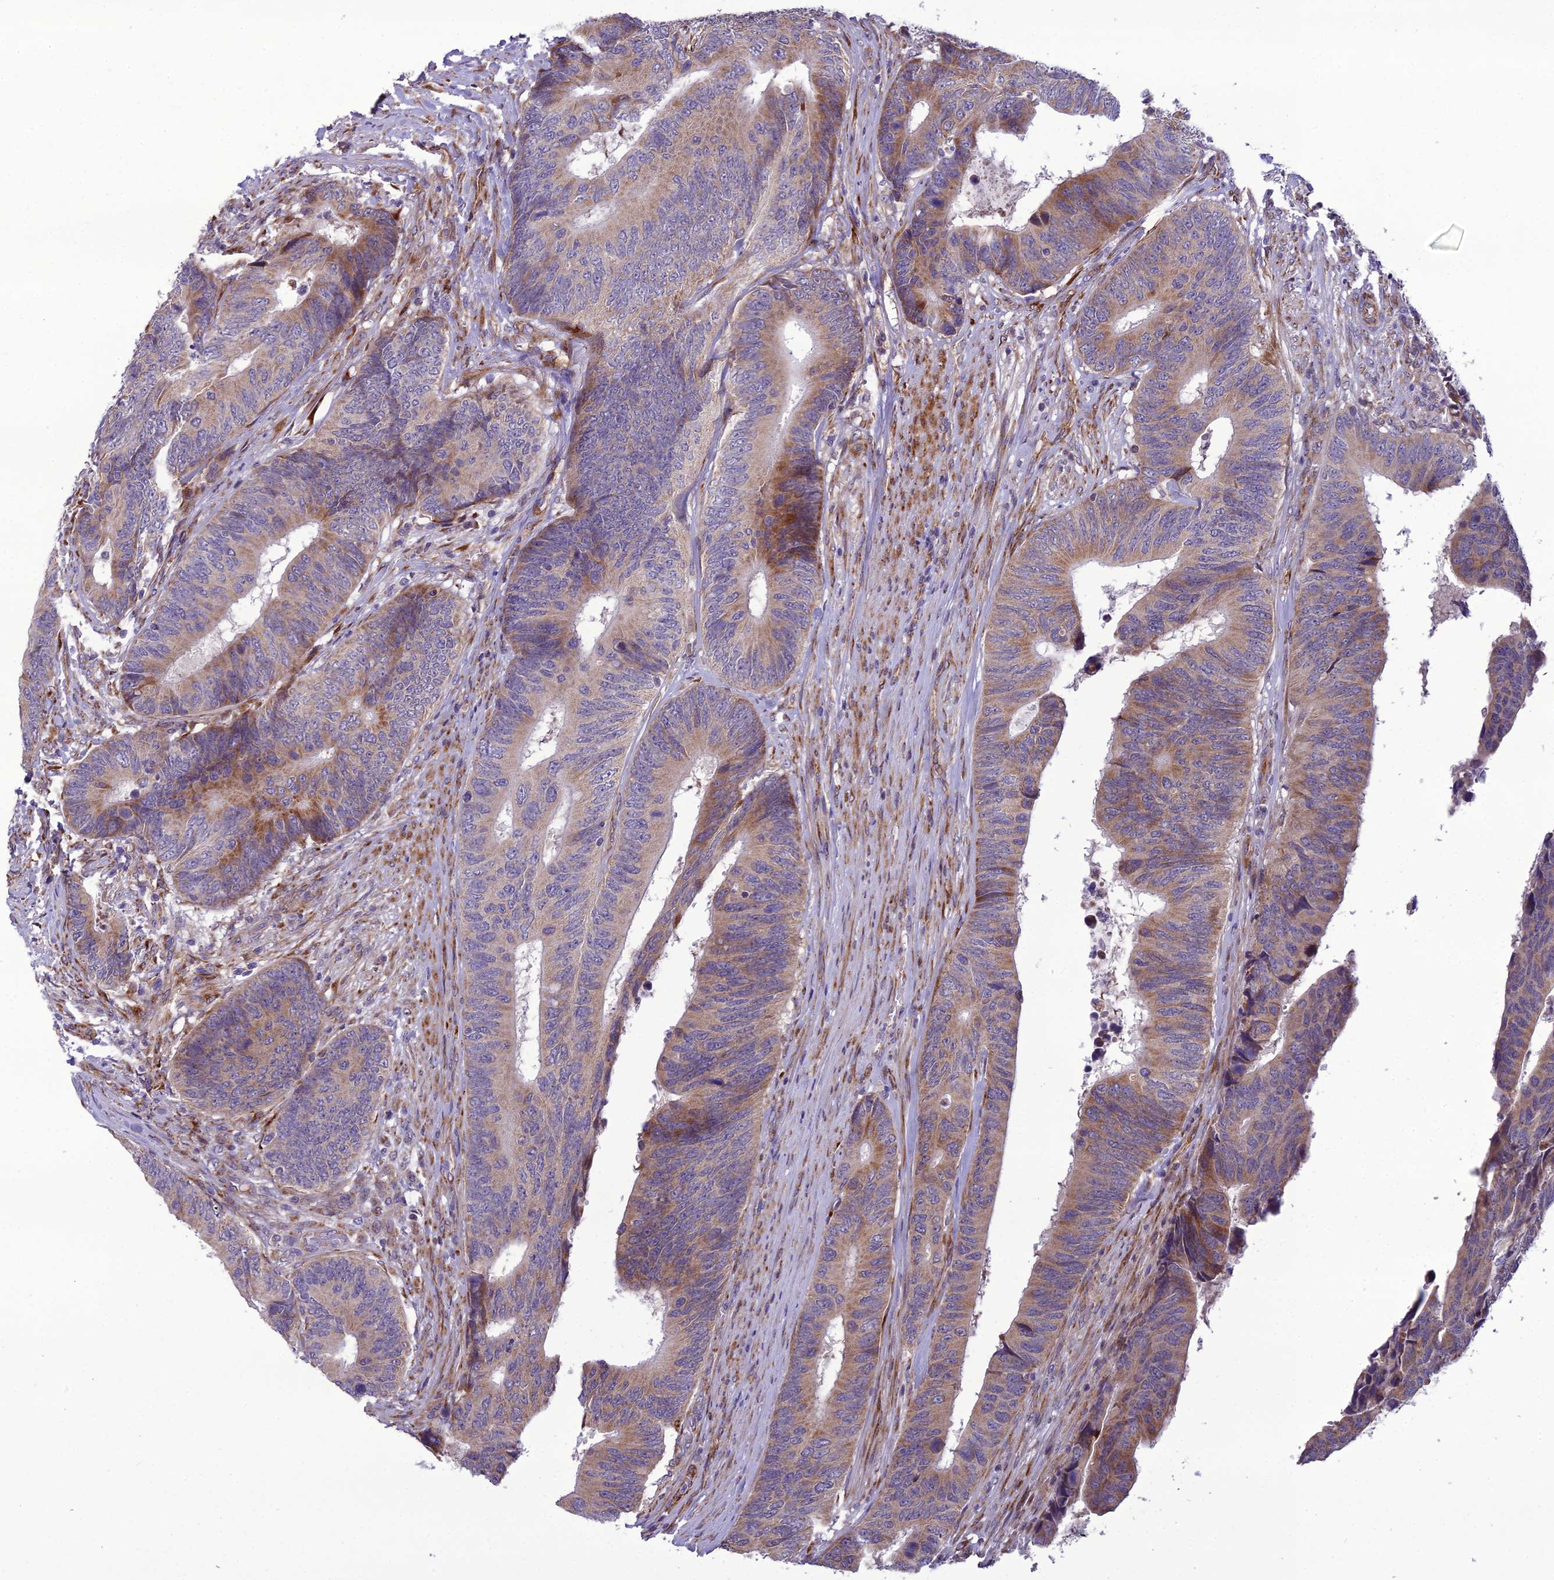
{"staining": {"intensity": "moderate", "quantity": "25%-75%", "location": "cytoplasmic/membranous"}, "tissue": "colorectal cancer", "cell_type": "Tumor cells", "image_type": "cancer", "snomed": [{"axis": "morphology", "description": "Adenocarcinoma, NOS"}, {"axis": "topography", "description": "Colon"}], "caption": "Protein expression analysis of adenocarcinoma (colorectal) exhibits moderate cytoplasmic/membranous positivity in approximately 25%-75% of tumor cells.", "gene": "NODAL", "patient": {"sex": "male", "age": 87}}